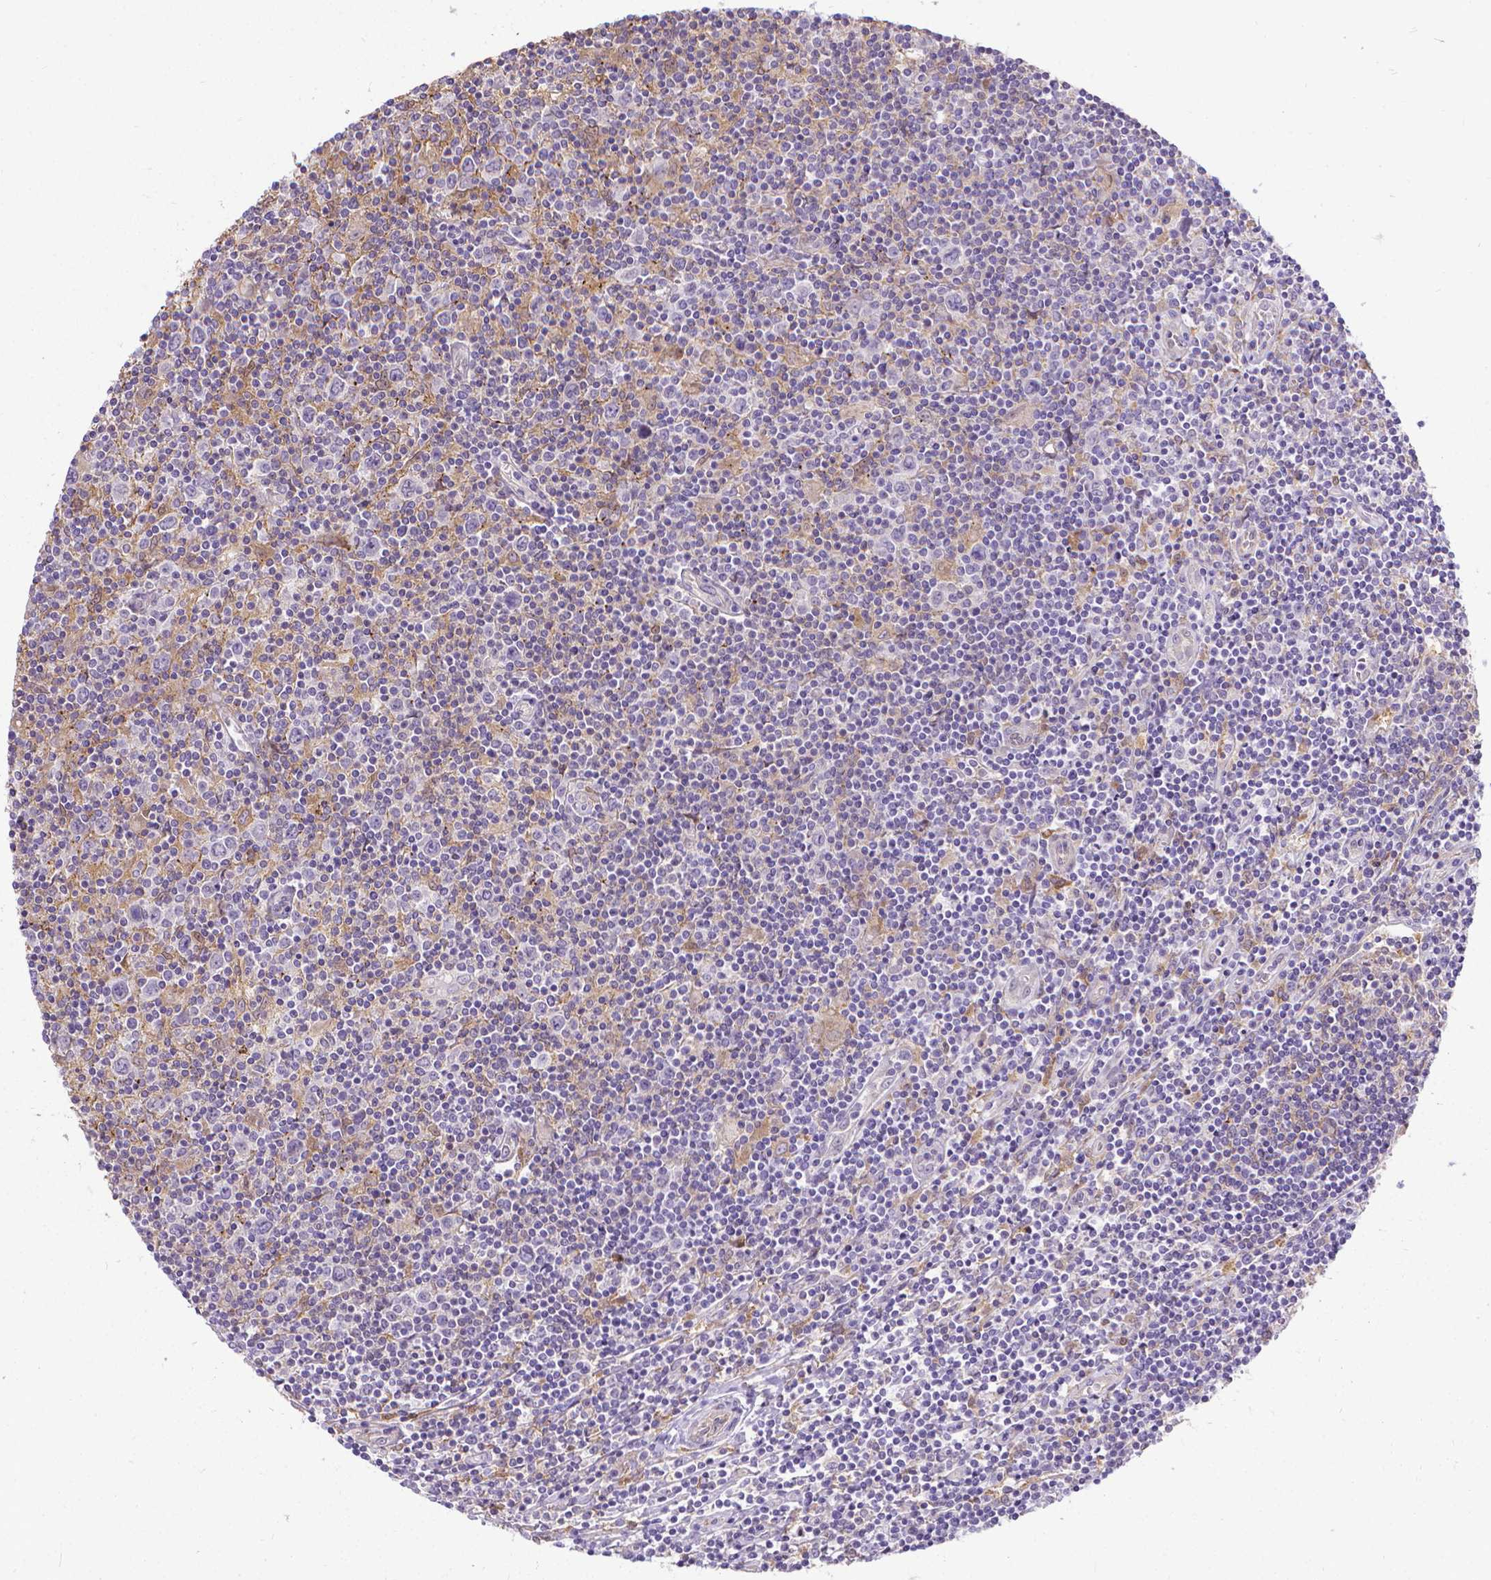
{"staining": {"intensity": "negative", "quantity": "none", "location": "none"}, "tissue": "lymphoma", "cell_type": "Tumor cells", "image_type": "cancer", "snomed": [{"axis": "morphology", "description": "Hodgkin's disease, NOS"}, {"axis": "topography", "description": "Lymph node"}], "caption": "Image shows no significant protein positivity in tumor cells of lymphoma.", "gene": "CFAP299", "patient": {"sex": "male", "age": 40}}